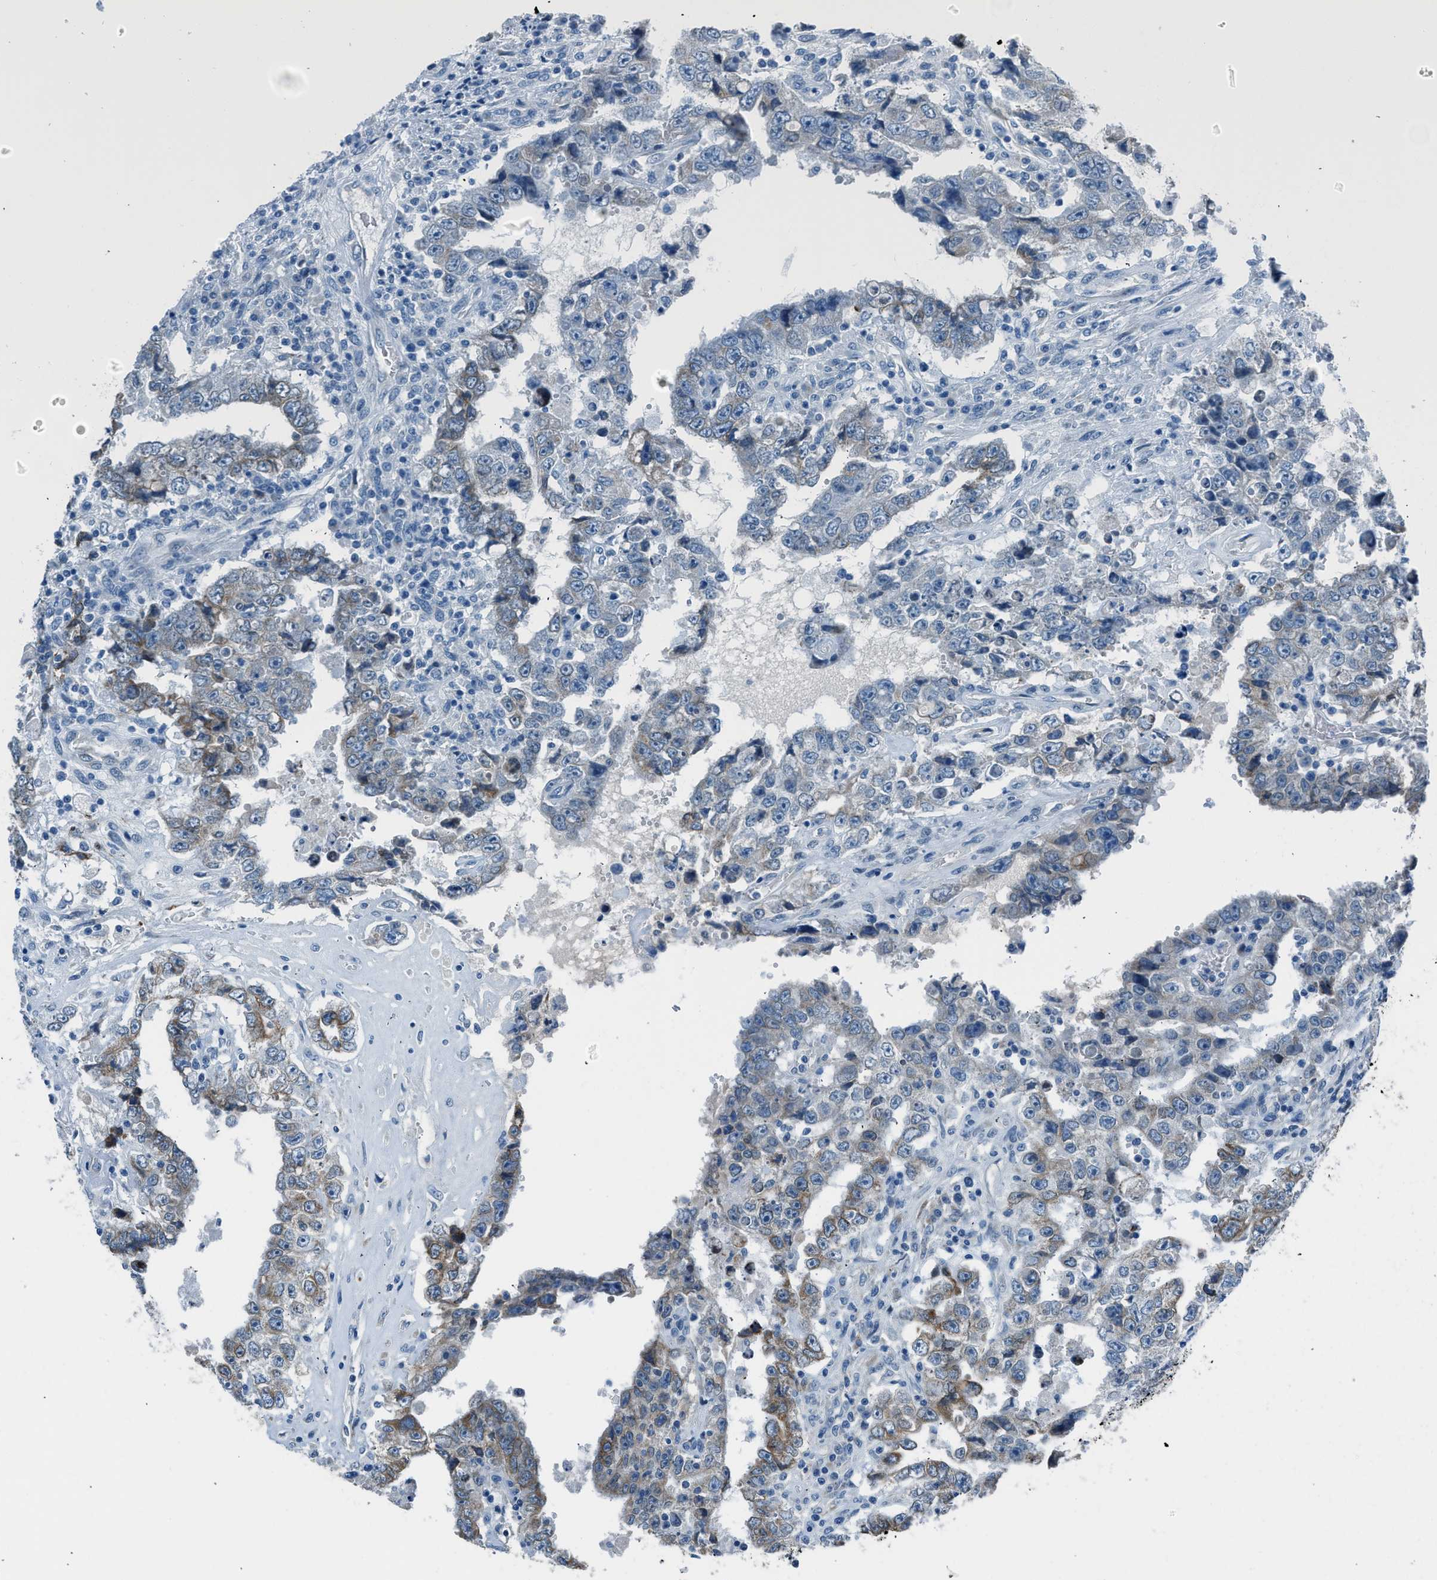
{"staining": {"intensity": "weak", "quantity": "25%-75%", "location": "cytoplasmic/membranous"}, "tissue": "testis cancer", "cell_type": "Tumor cells", "image_type": "cancer", "snomed": [{"axis": "morphology", "description": "Carcinoma, Embryonal, NOS"}, {"axis": "topography", "description": "Testis"}], "caption": "Protein staining of testis cancer (embryonal carcinoma) tissue shows weak cytoplasmic/membranous positivity in approximately 25%-75% of tumor cells.", "gene": "RNF41", "patient": {"sex": "male", "age": 26}}